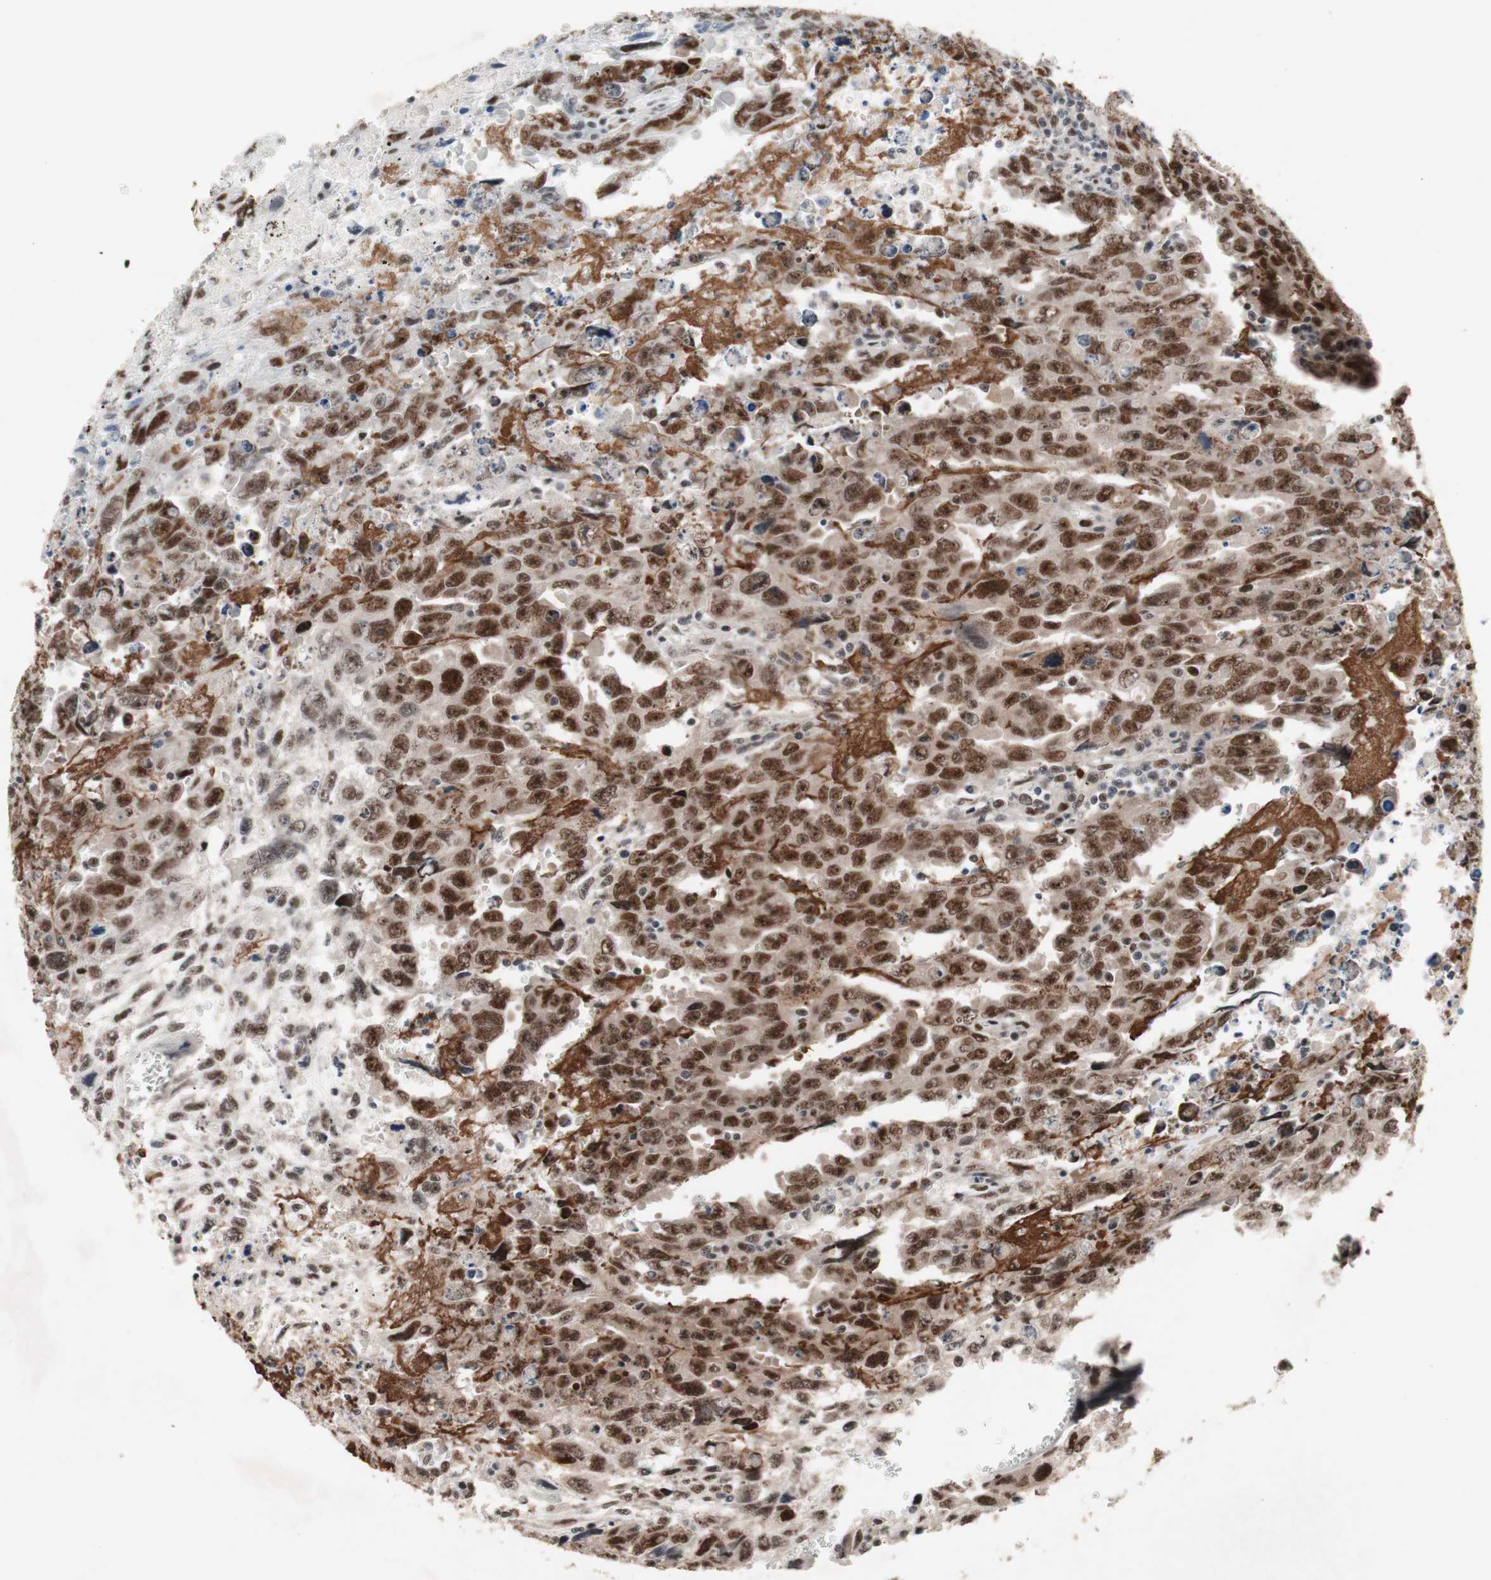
{"staining": {"intensity": "moderate", "quantity": ">75%", "location": "nuclear"}, "tissue": "testis cancer", "cell_type": "Tumor cells", "image_type": "cancer", "snomed": [{"axis": "morphology", "description": "Carcinoma, Embryonal, NOS"}, {"axis": "topography", "description": "Testis"}], "caption": "Immunohistochemical staining of human embryonal carcinoma (testis) demonstrates medium levels of moderate nuclear positivity in about >75% of tumor cells. (IHC, brightfield microscopy, high magnification).", "gene": "TLE1", "patient": {"sex": "male", "age": 28}}